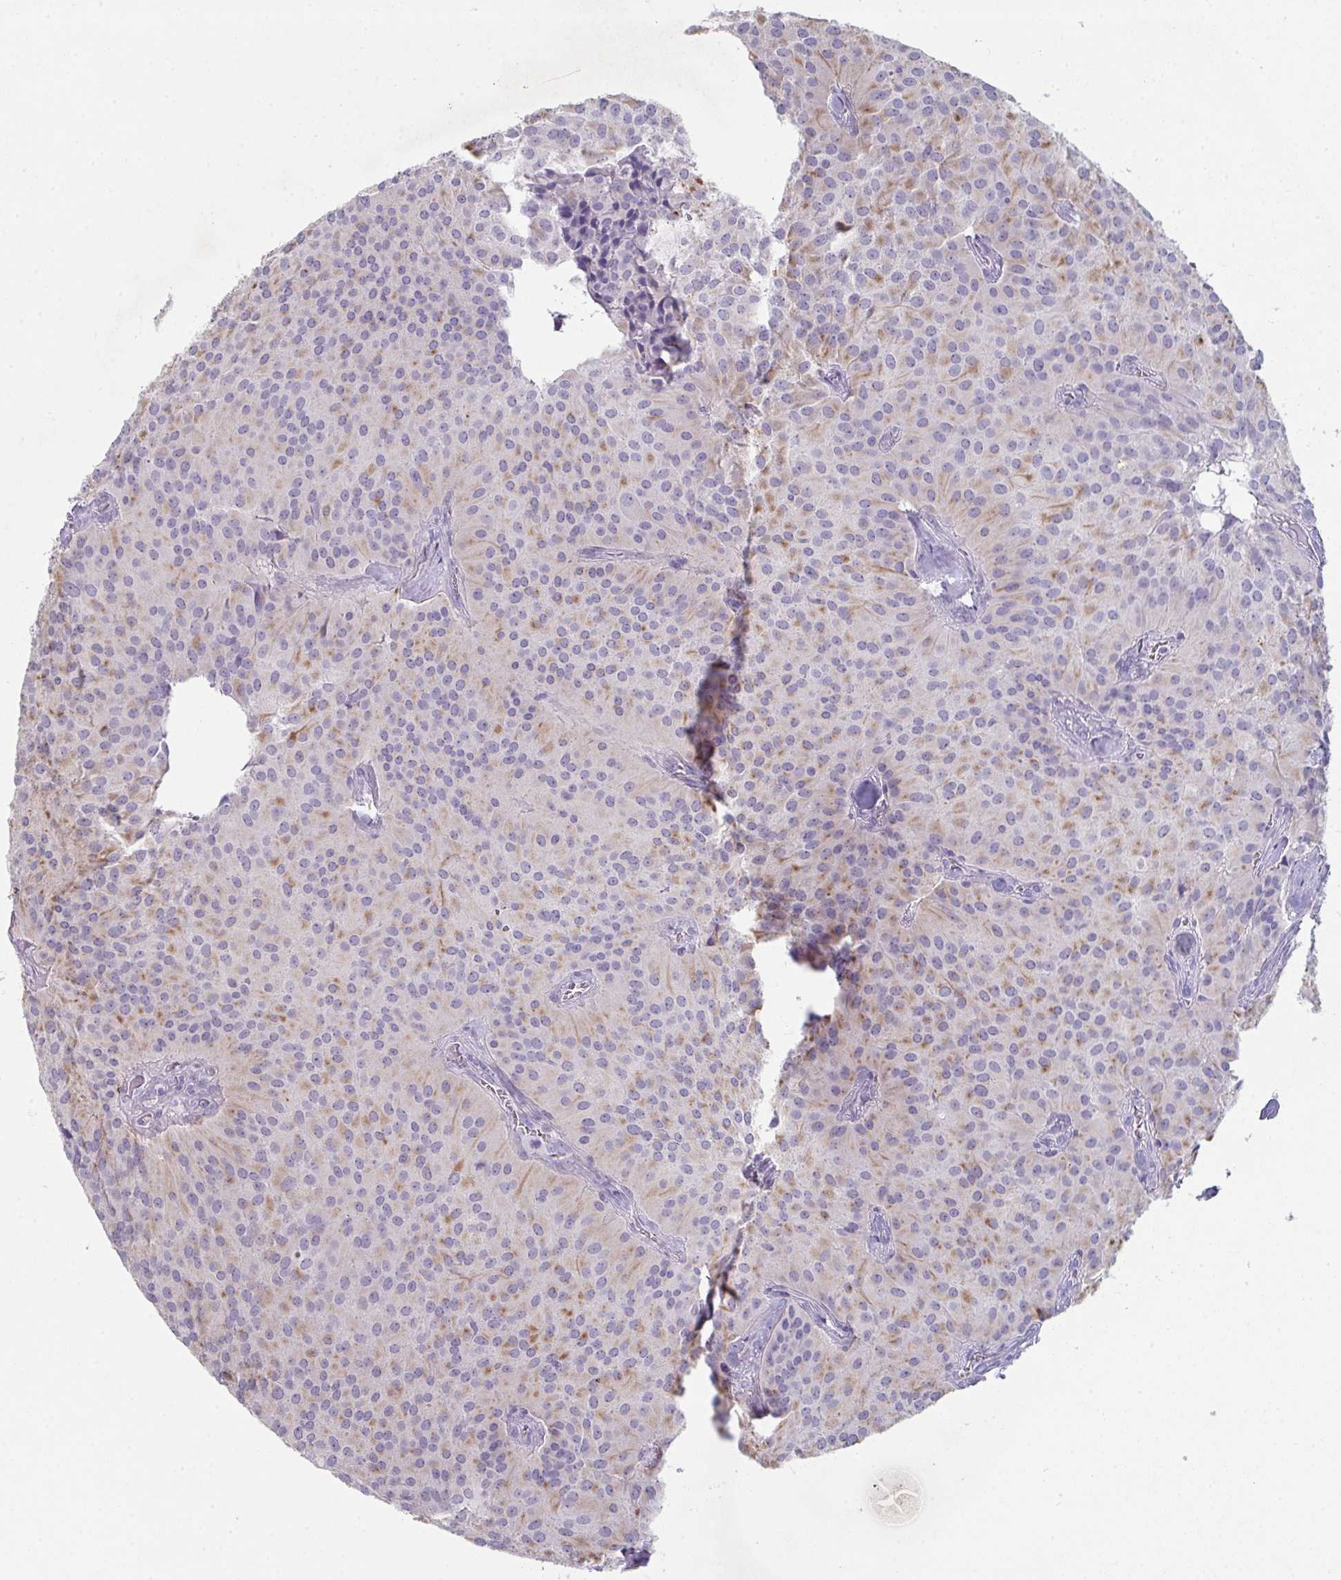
{"staining": {"intensity": "moderate", "quantity": "<25%", "location": "cytoplasmic/membranous"}, "tissue": "glioma", "cell_type": "Tumor cells", "image_type": "cancer", "snomed": [{"axis": "morphology", "description": "Glioma, malignant, Low grade"}, {"axis": "topography", "description": "Brain"}], "caption": "Glioma was stained to show a protein in brown. There is low levels of moderate cytoplasmic/membranous staining in approximately <25% of tumor cells.", "gene": "ADAM21", "patient": {"sex": "male", "age": 42}}